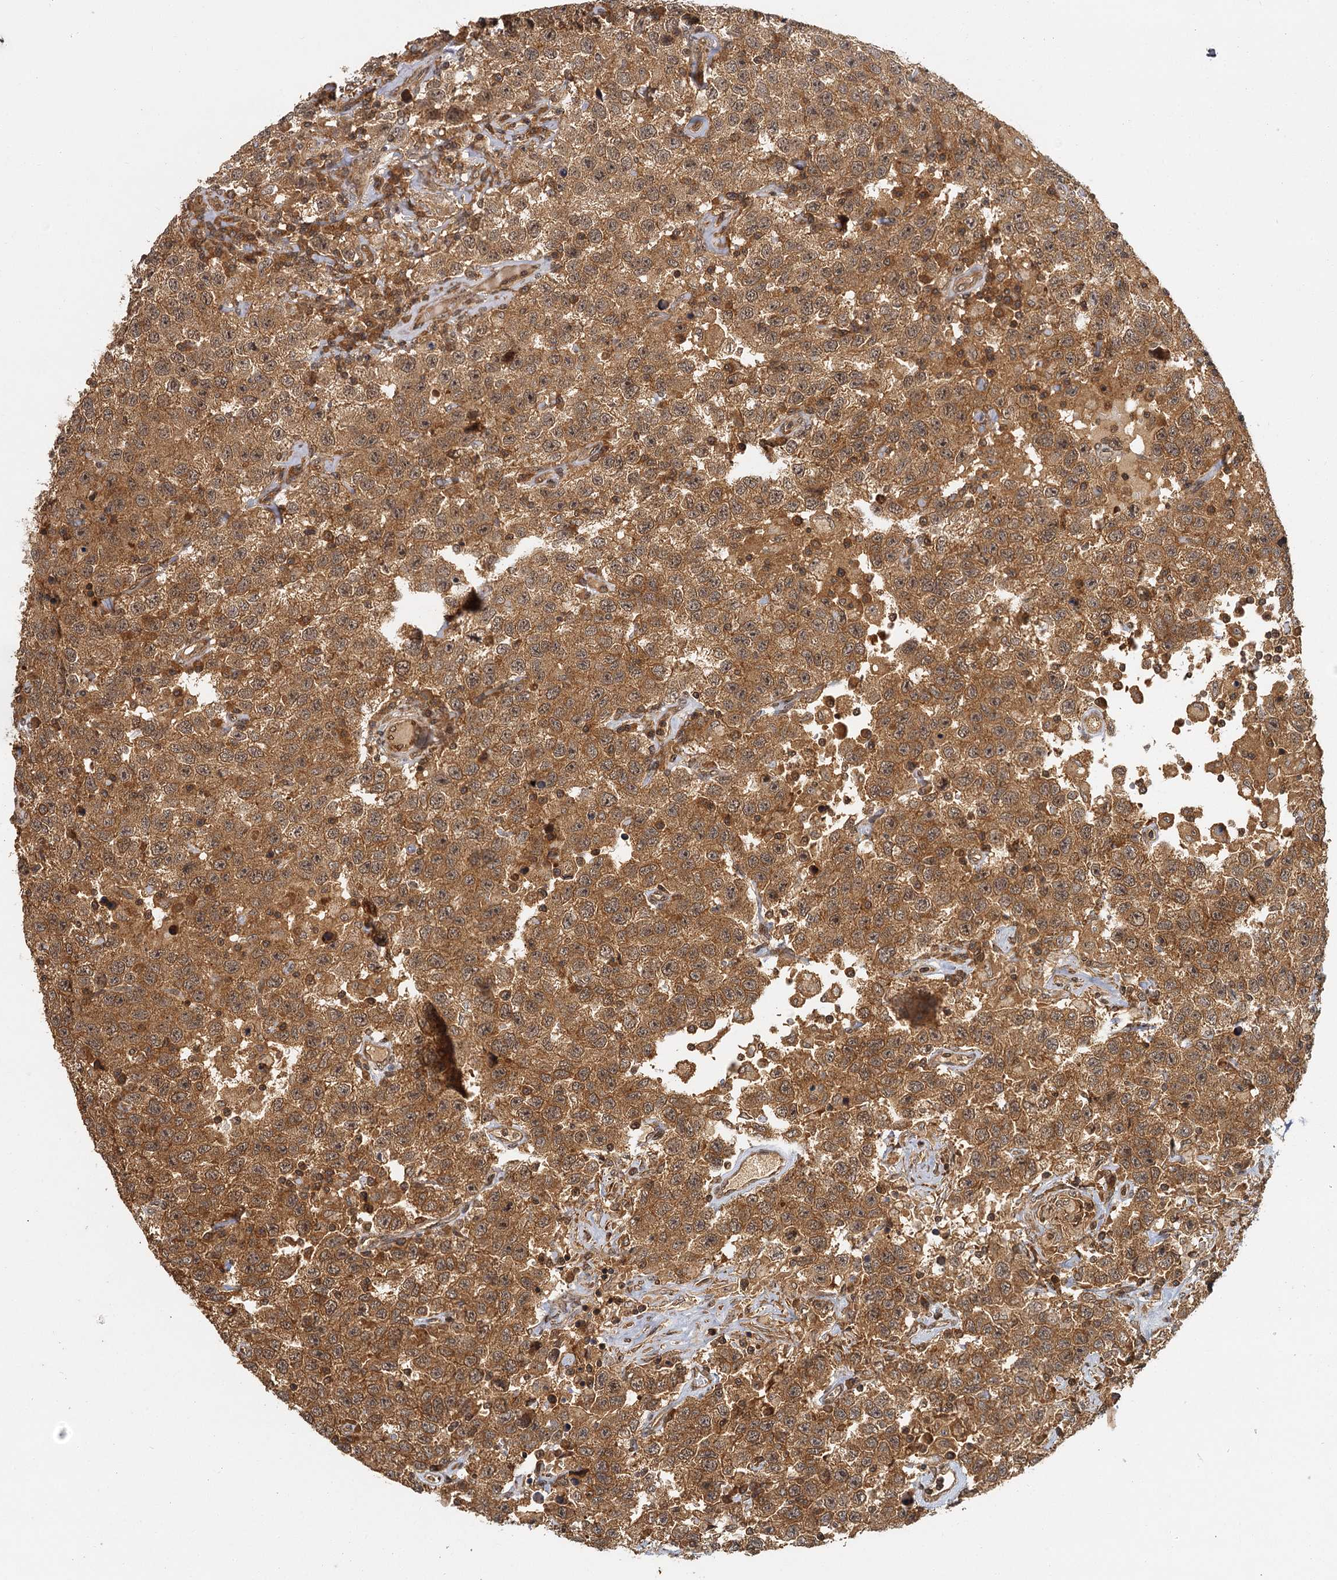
{"staining": {"intensity": "moderate", "quantity": ">75%", "location": "cytoplasmic/membranous,nuclear"}, "tissue": "testis cancer", "cell_type": "Tumor cells", "image_type": "cancer", "snomed": [{"axis": "morphology", "description": "Seminoma, NOS"}, {"axis": "topography", "description": "Testis"}], "caption": "An image showing moderate cytoplasmic/membranous and nuclear expression in approximately >75% of tumor cells in testis cancer, as visualized by brown immunohistochemical staining.", "gene": "ZNF549", "patient": {"sex": "male", "age": 41}}